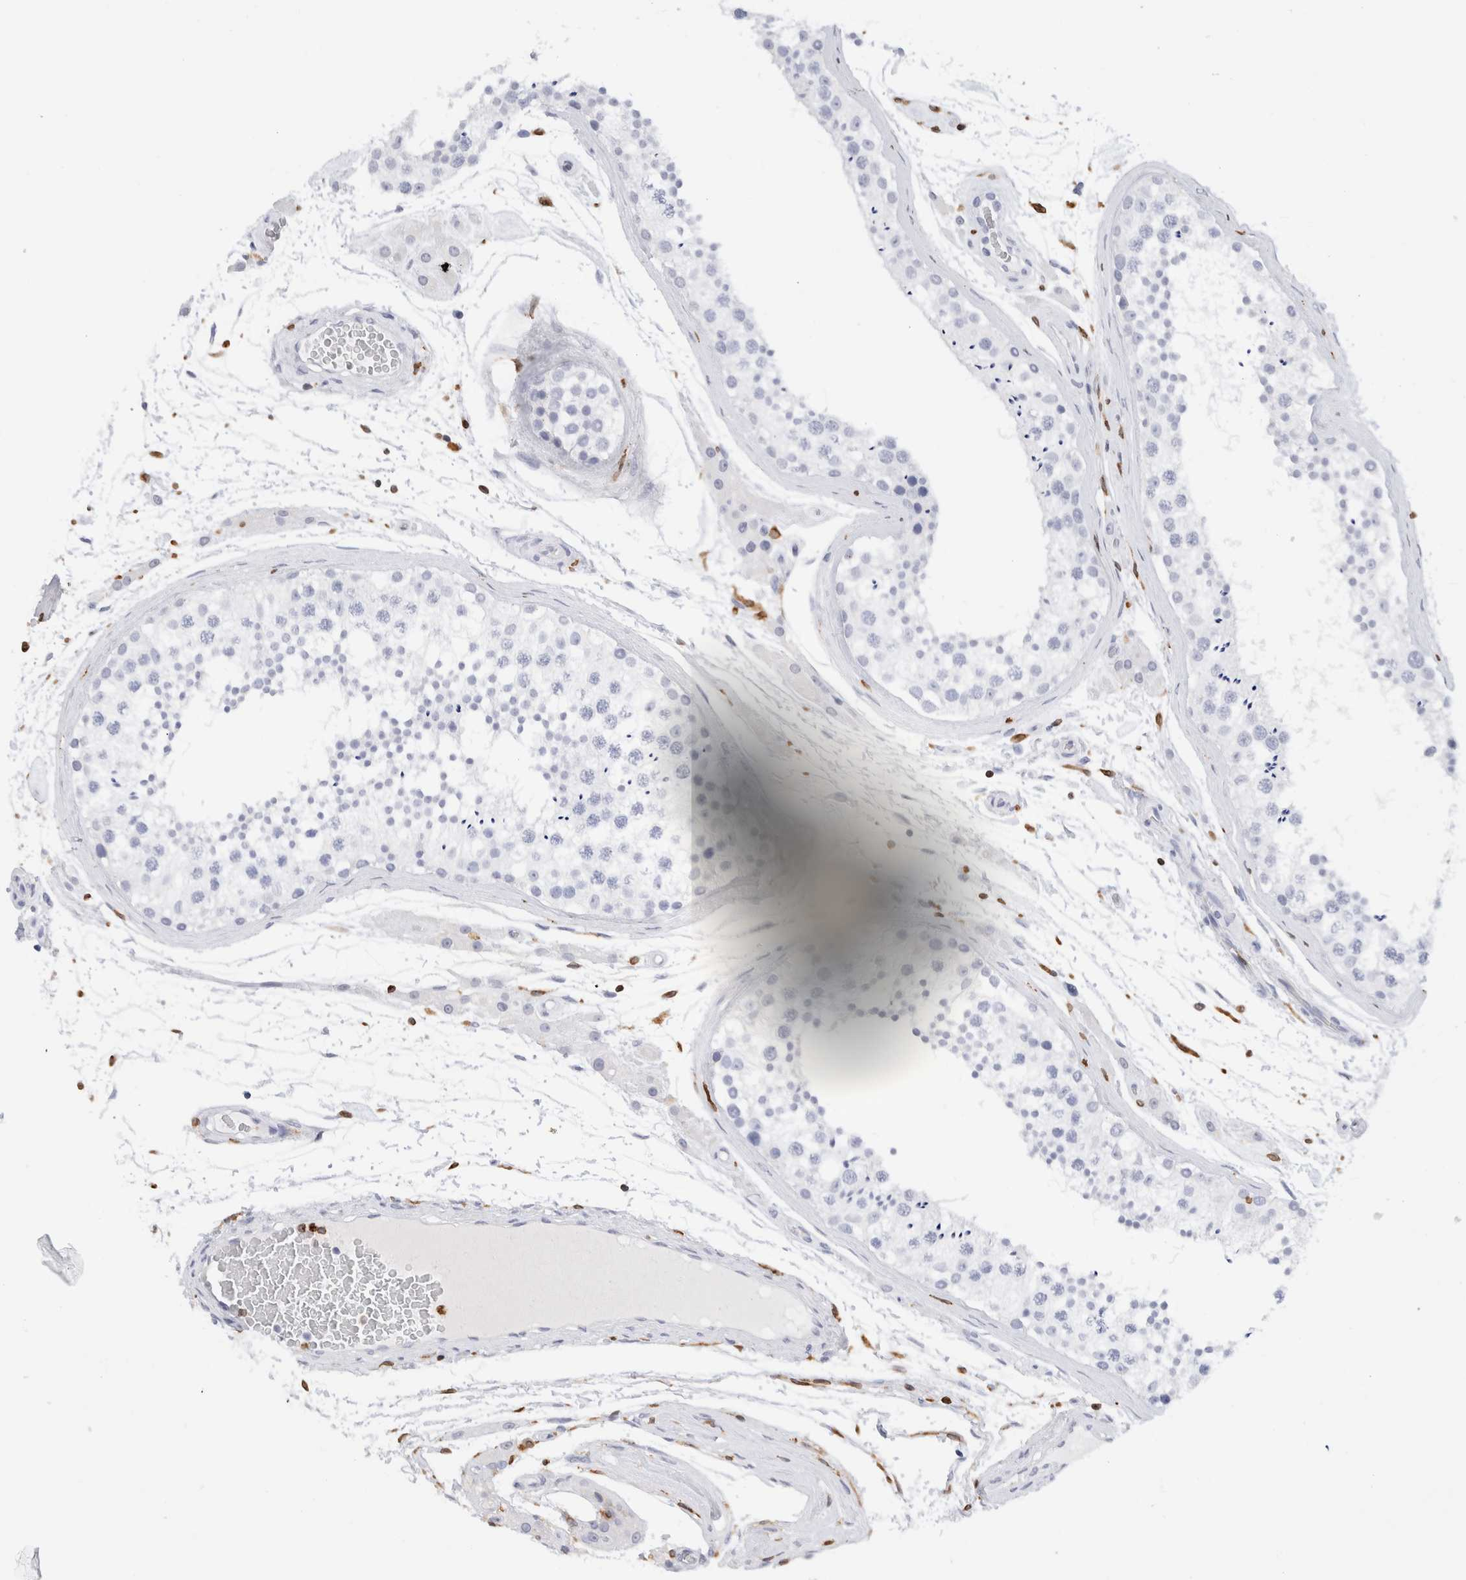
{"staining": {"intensity": "negative", "quantity": "none", "location": "none"}, "tissue": "testis", "cell_type": "Cells in seminiferous ducts", "image_type": "normal", "snomed": [{"axis": "morphology", "description": "Normal tissue, NOS"}, {"axis": "topography", "description": "Testis"}], "caption": "Immunohistochemistry photomicrograph of benign human testis stained for a protein (brown), which exhibits no staining in cells in seminiferous ducts.", "gene": "ALOX5AP", "patient": {"sex": "male", "age": 46}}